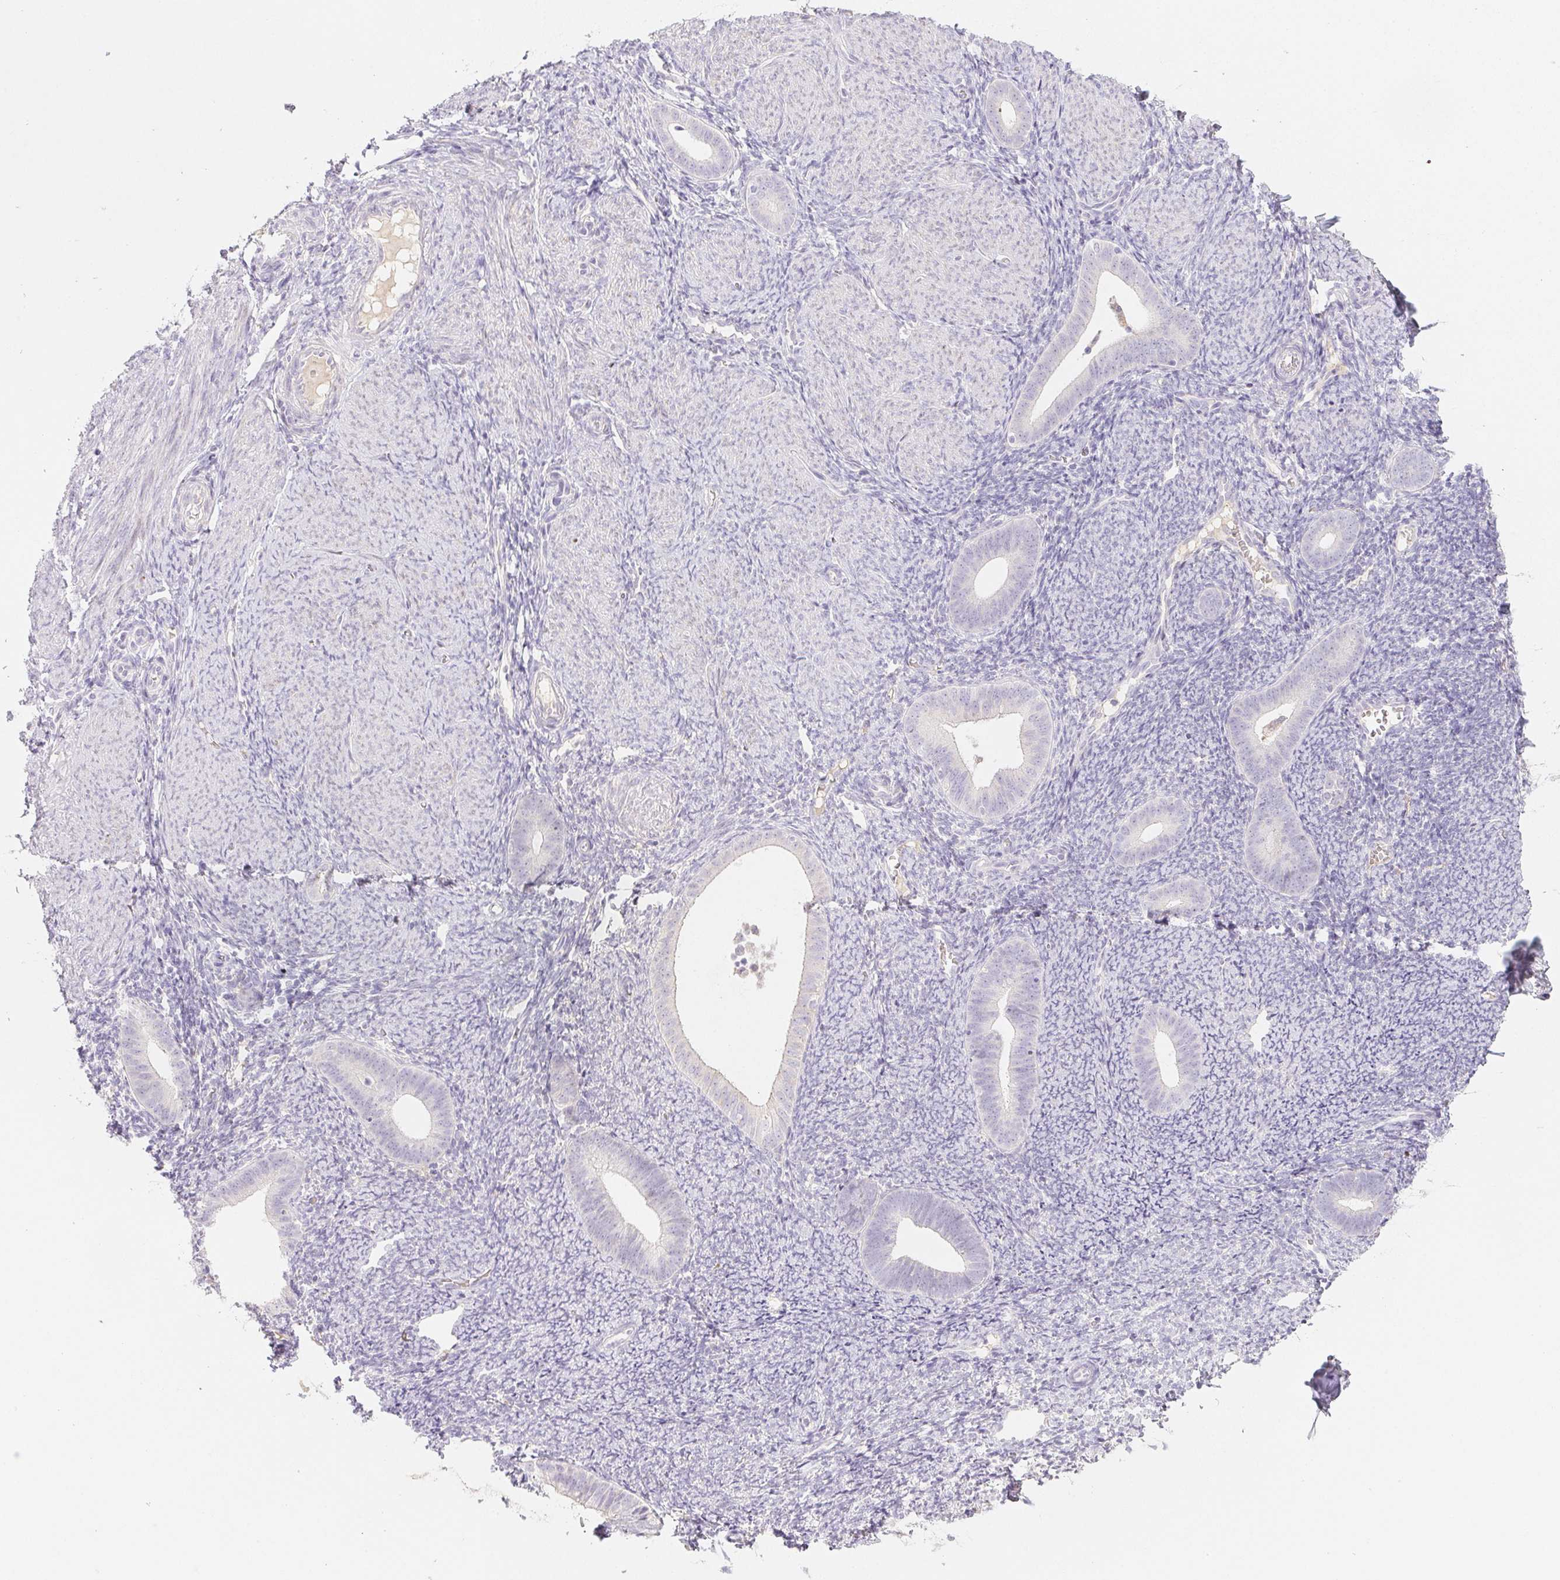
{"staining": {"intensity": "negative", "quantity": "none", "location": "none"}, "tissue": "endometrium", "cell_type": "Cells in endometrial stroma", "image_type": "normal", "snomed": [{"axis": "morphology", "description": "Normal tissue, NOS"}, {"axis": "topography", "description": "Endometrium"}], "caption": "Immunohistochemistry micrograph of unremarkable endometrium: human endometrium stained with DAB (3,3'-diaminobenzidine) shows no significant protein expression in cells in endometrial stroma. Brightfield microscopy of IHC stained with DAB (3,3'-diaminobenzidine) (brown) and hematoxylin (blue), captured at high magnification.", "gene": "ACVR1B", "patient": {"sex": "female", "age": 39}}